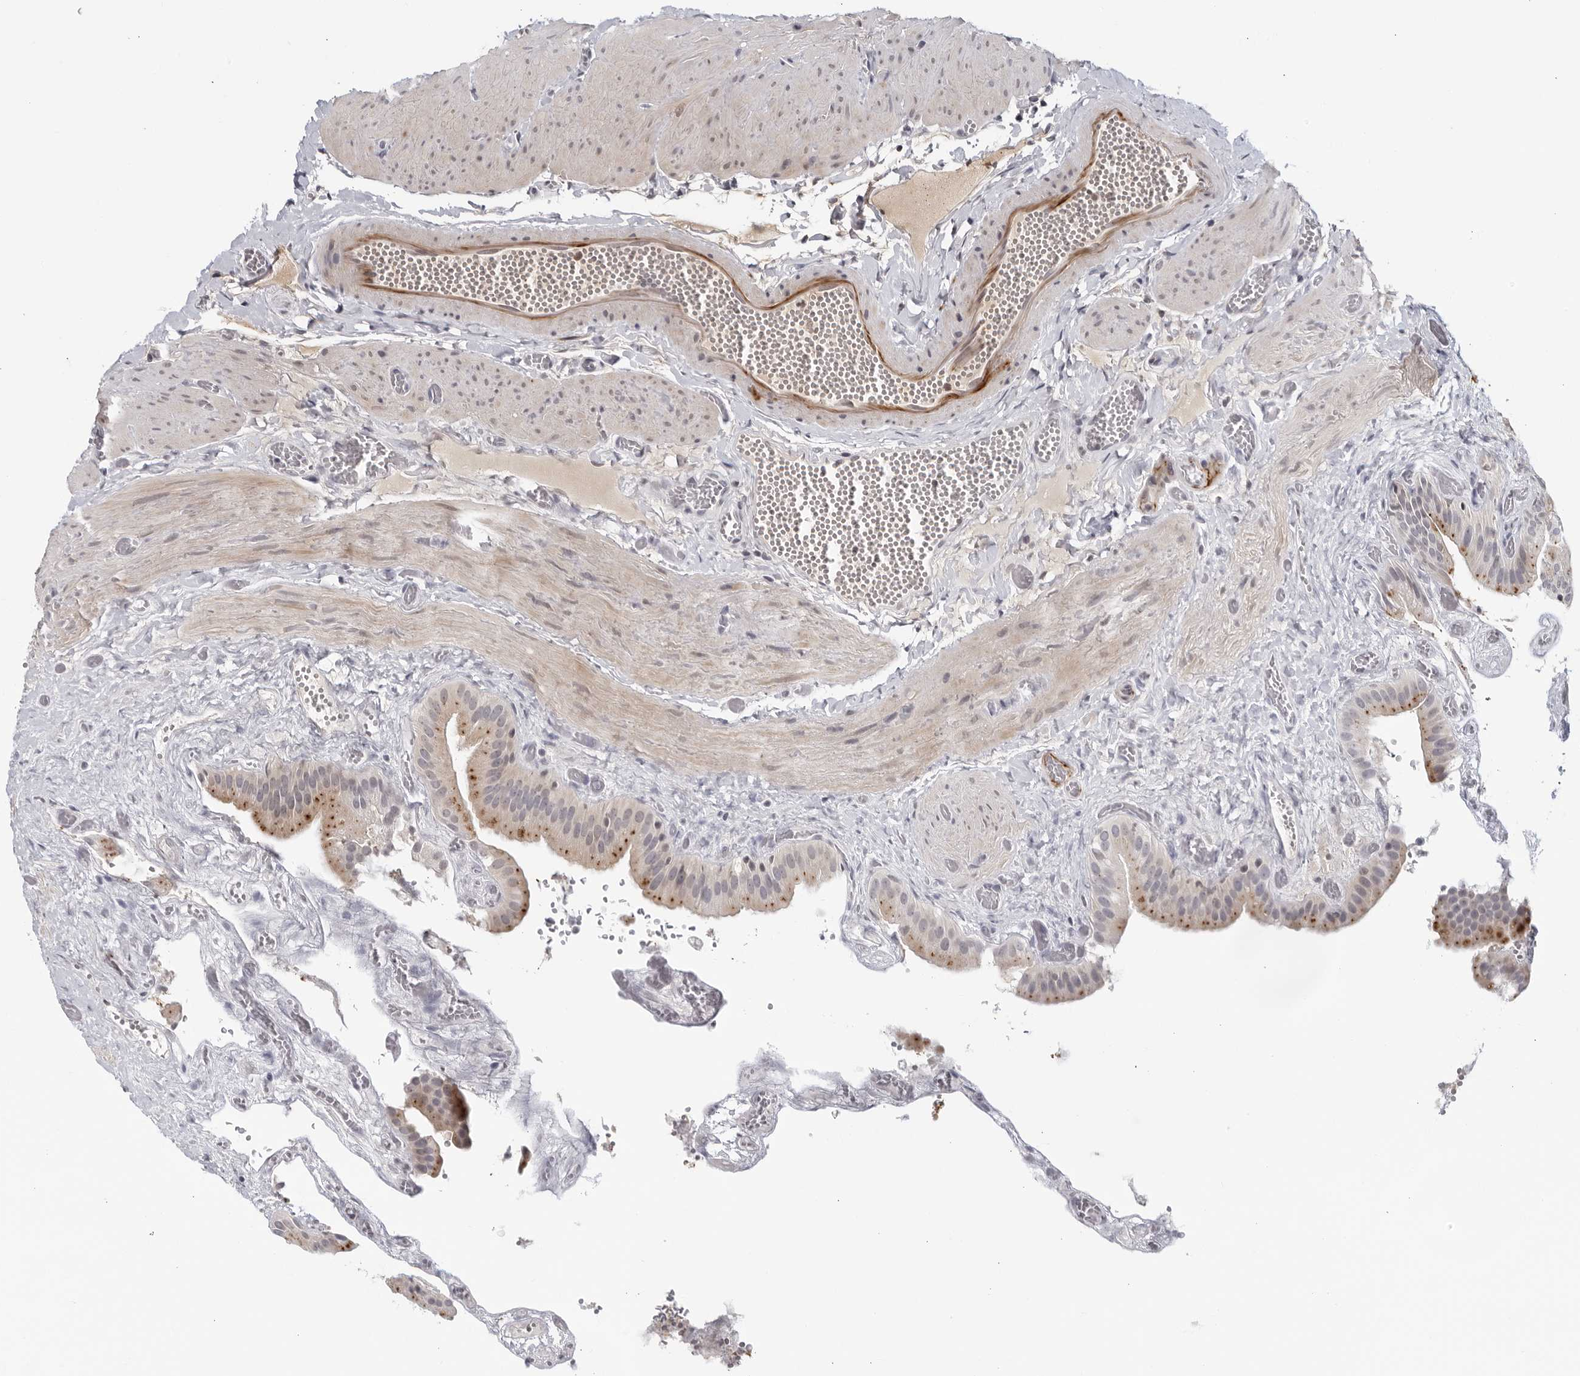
{"staining": {"intensity": "moderate", "quantity": "25%-75%", "location": "cytoplasmic/membranous"}, "tissue": "gallbladder", "cell_type": "Glandular cells", "image_type": "normal", "snomed": [{"axis": "morphology", "description": "Normal tissue, NOS"}, {"axis": "topography", "description": "Gallbladder"}], "caption": "Immunohistochemistry histopathology image of unremarkable gallbladder: gallbladder stained using IHC shows medium levels of moderate protein expression localized specifically in the cytoplasmic/membranous of glandular cells, appearing as a cytoplasmic/membranous brown color.", "gene": "STRADB", "patient": {"sex": "female", "age": 64}}